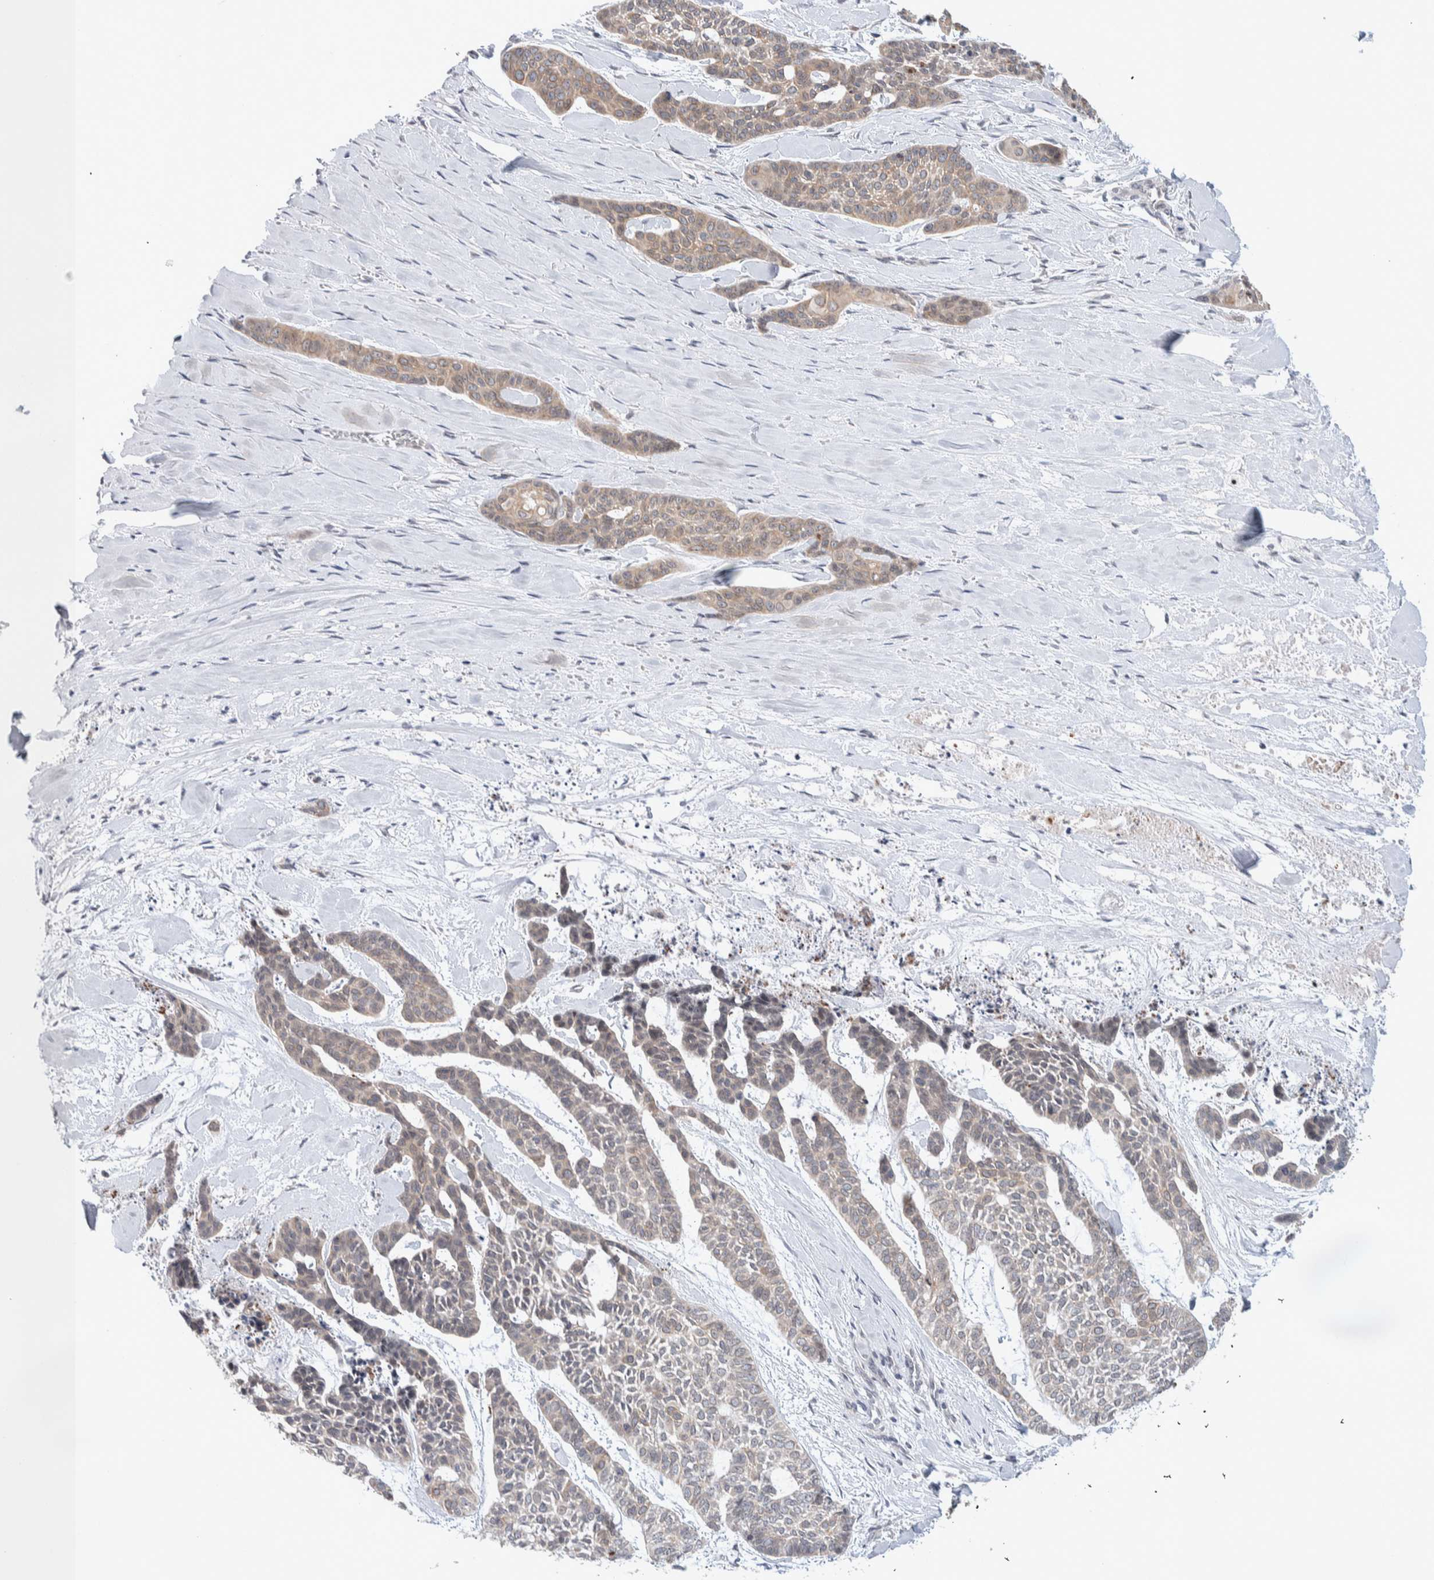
{"staining": {"intensity": "moderate", "quantity": "25%-75%", "location": "cytoplasmic/membranous"}, "tissue": "skin cancer", "cell_type": "Tumor cells", "image_type": "cancer", "snomed": [{"axis": "morphology", "description": "Basal cell carcinoma"}, {"axis": "topography", "description": "Skin"}], "caption": "Immunohistochemical staining of skin basal cell carcinoma exhibits medium levels of moderate cytoplasmic/membranous positivity in approximately 25%-75% of tumor cells.", "gene": "CRAT", "patient": {"sex": "female", "age": 64}}